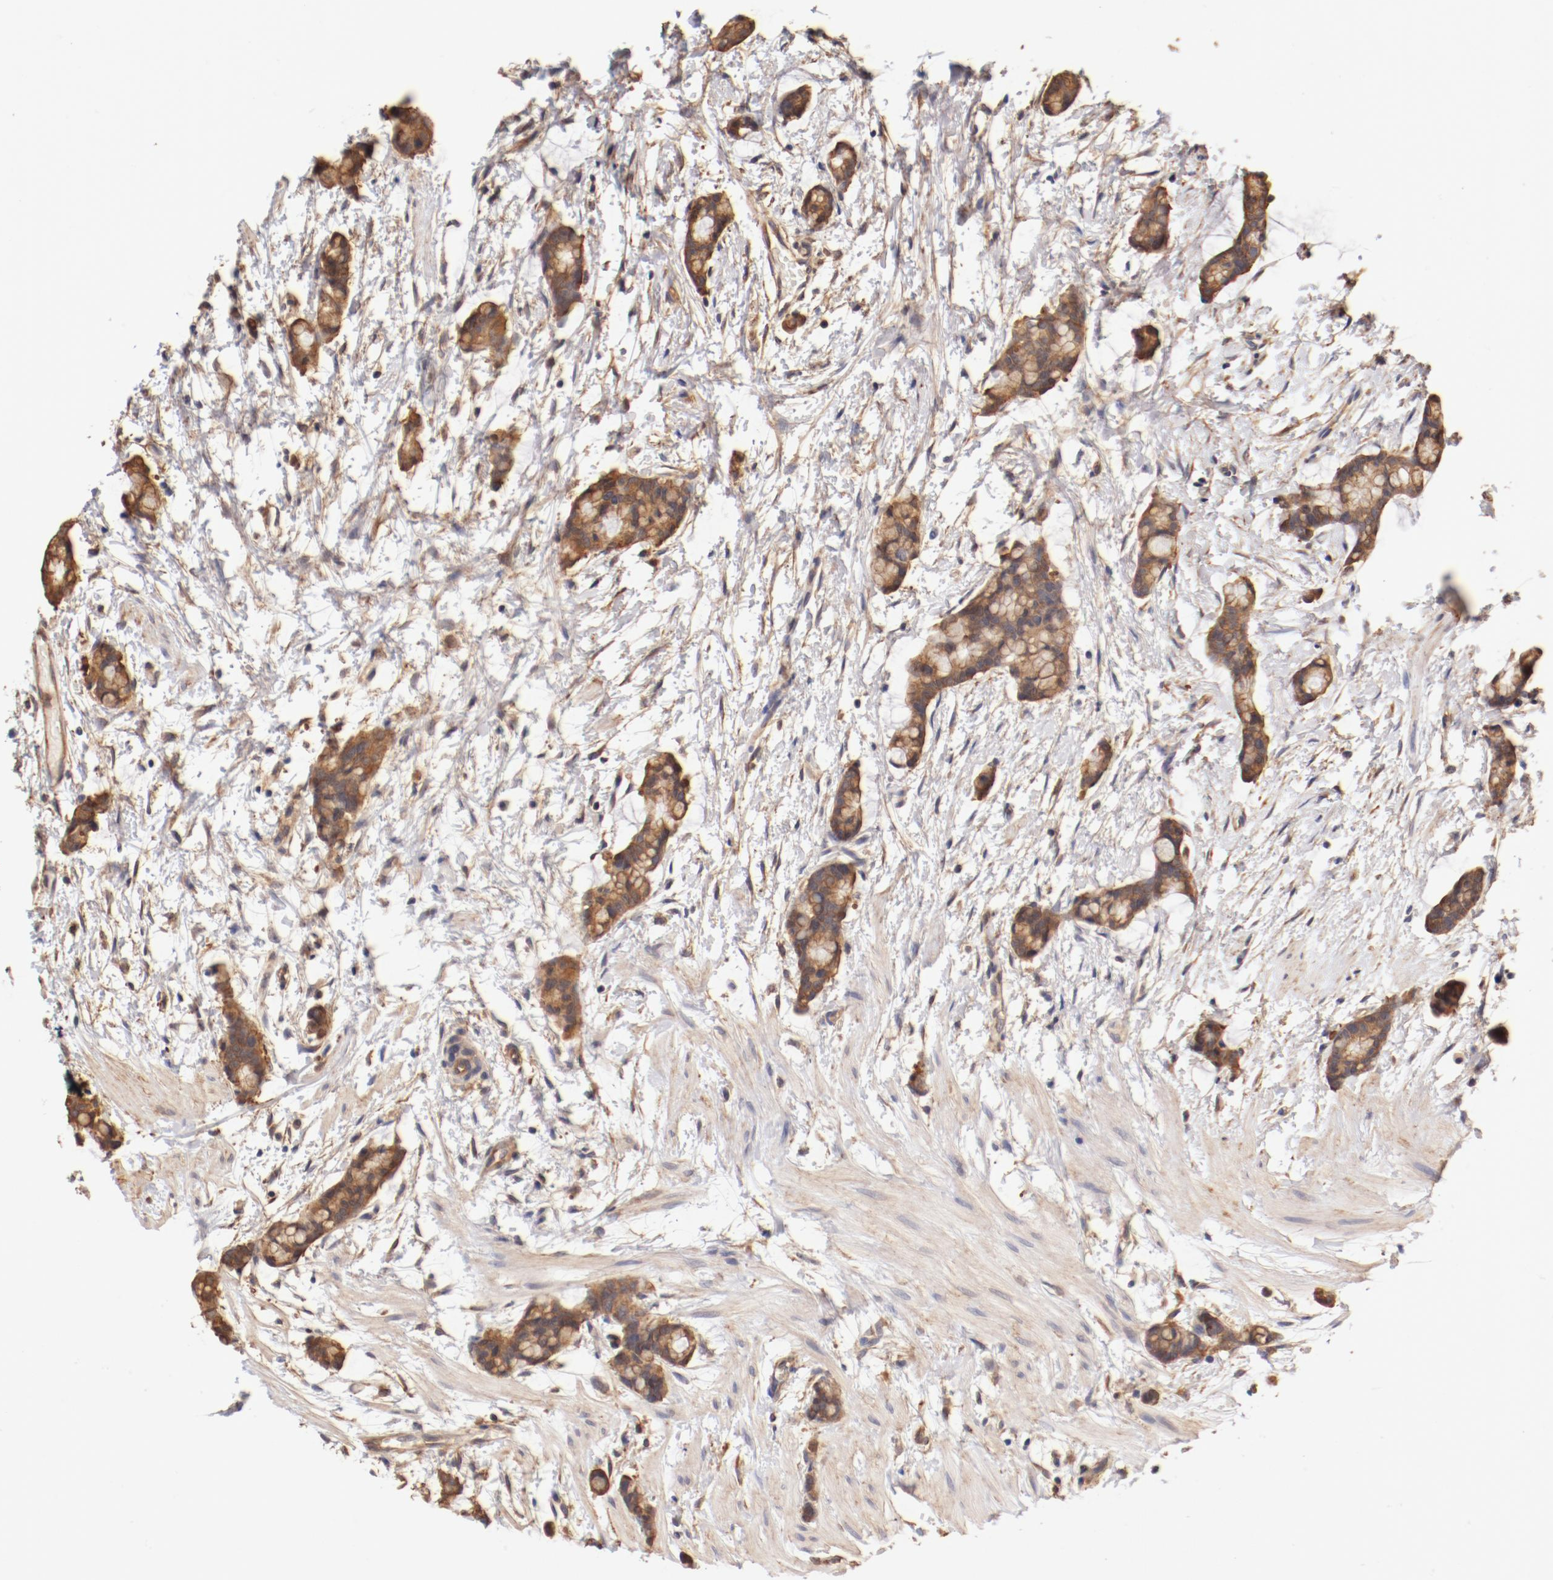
{"staining": {"intensity": "strong", "quantity": ">75%", "location": "cytoplasmic/membranous"}, "tissue": "colorectal cancer", "cell_type": "Tumor cells", "image_type": "cancer", "snomed": [{"axis": "morphology", "description": "Adenocarcinoma, NOS"}, {"axis": "topography", "description": "Colon"}], "caption": "Colorectal adenocarcinoma stained with DAB (3,3'-diaminobenzidine) IHC exhibits high levels of strong cytoplasmic/membranous expression in approximately >75% of tumor cells.", "gene": "FCMR", "patient": {"sex": "male", "age": 14}}